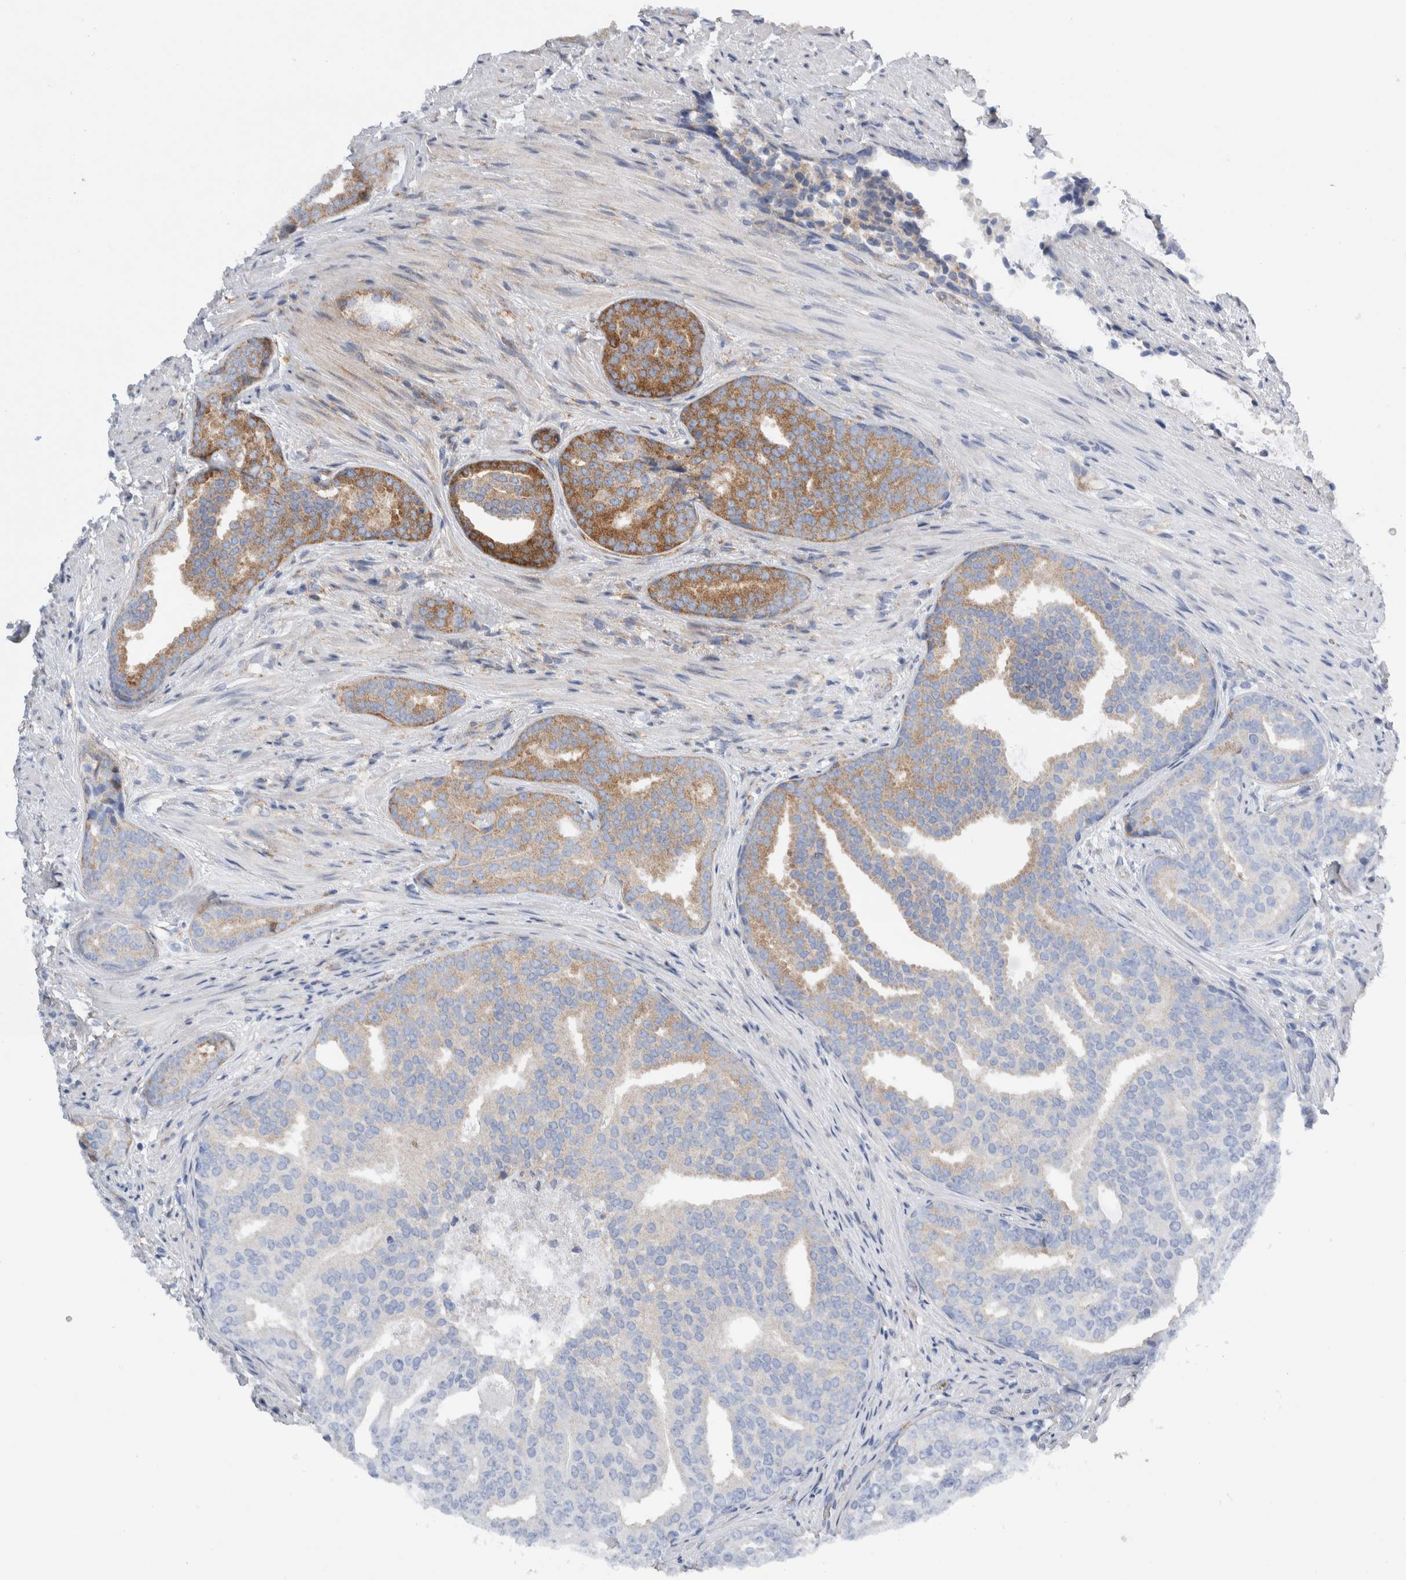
{"staining": {"intensity": "moderate", "quantity": "<25%", "location": "cytoplasmic/membranous"}, "tissue": "prostate cancer", "cell_type": "Tumor cells", "image_type": "cancer", "snomed": [{"axis": "morphology", "description": "Adenocarcinoma, High grade"}, {"axis": "topography", "description": "Prostate"}], "caption": "Human prostate cancer stained for a protein (brown) reveals moderate cytoplasmic/membranous positive expression in approximately <25% of tumor cells.", "gene": "RACK1", "patient": {"sex": "male", "age": 71}}